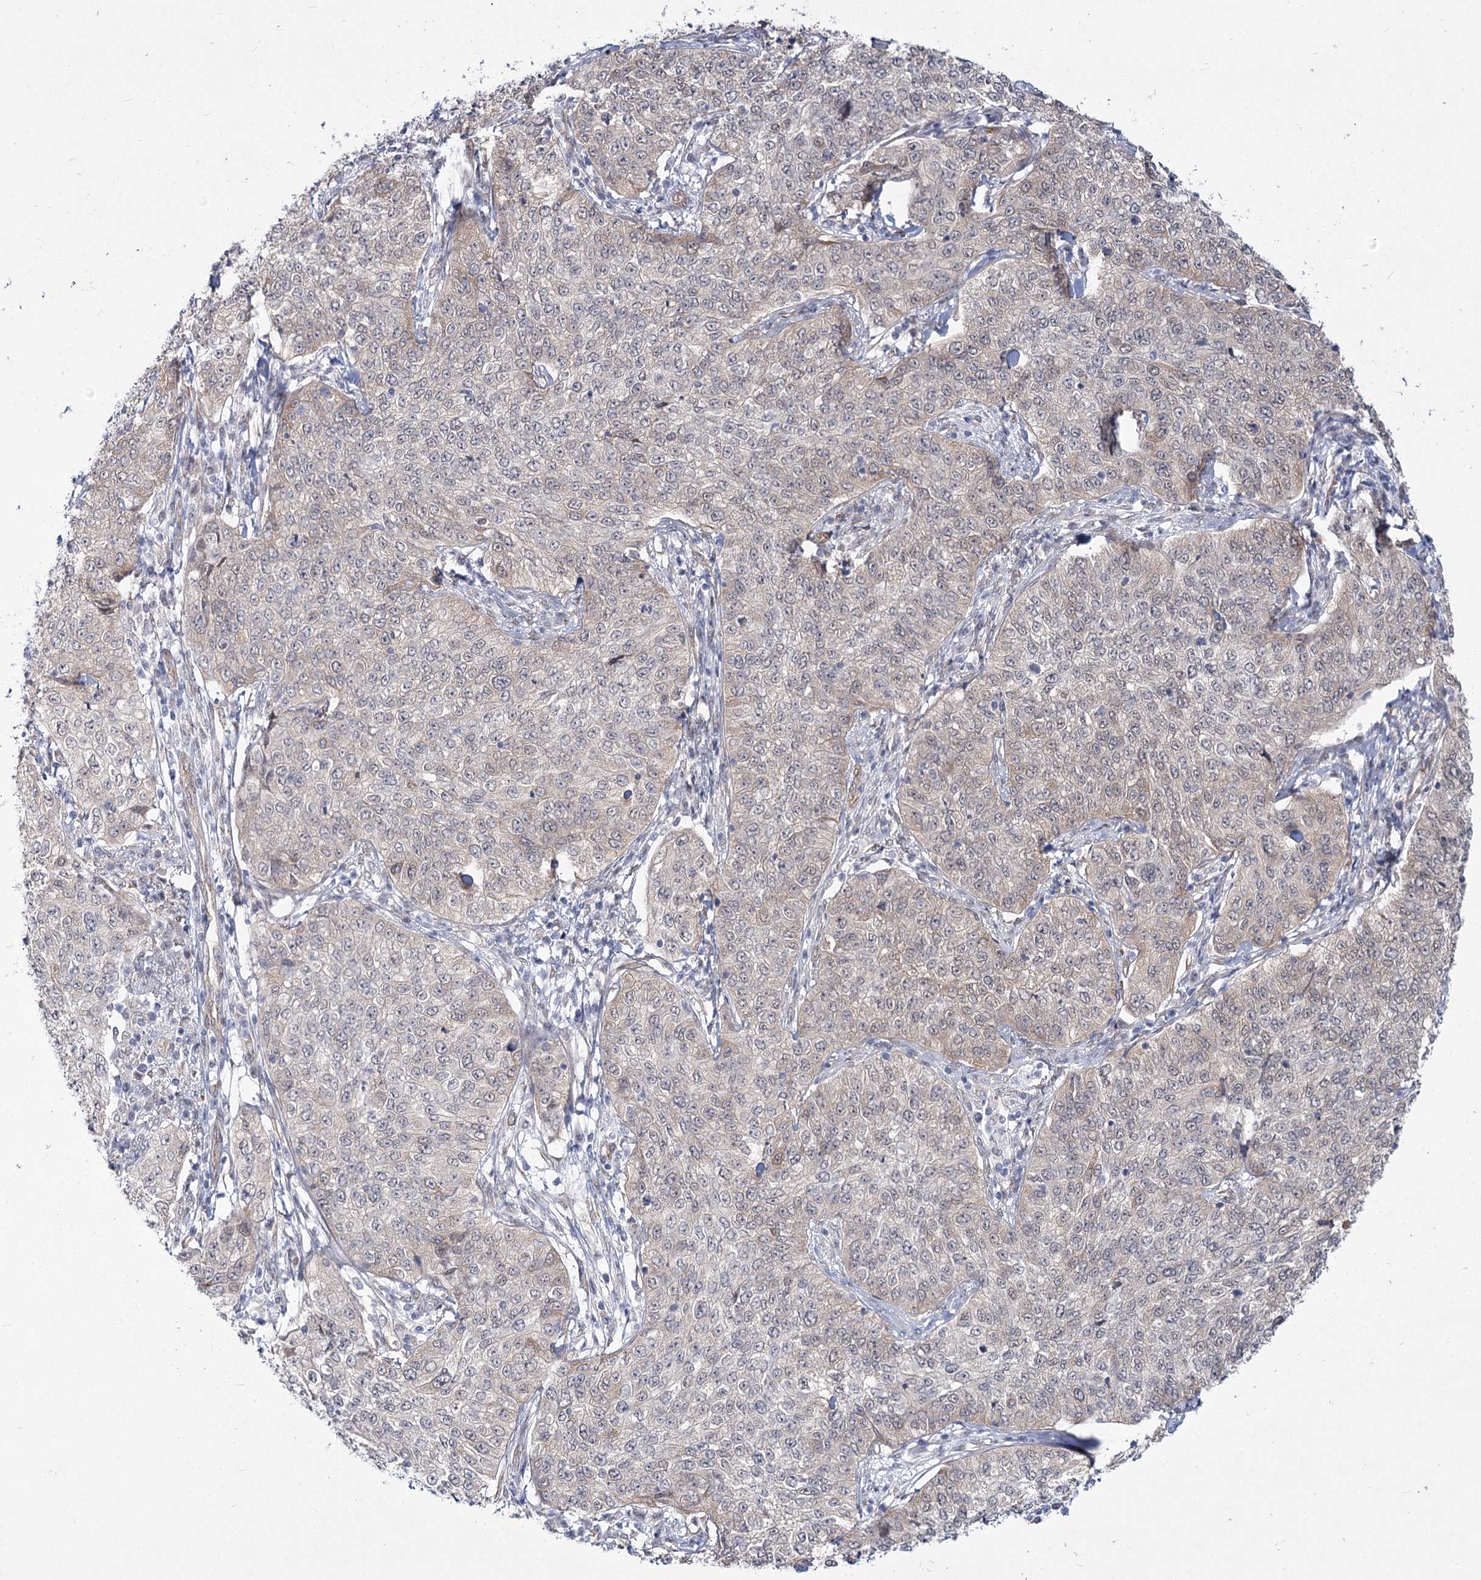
{"staining": {"intensity": "weak", "quantity": "<25%", "location": "cytoplasmic/membranous"}, "tissue": "cervical cancer", "cell_type": "Tumor cells", "image_type": "cancer", "snomed": [{"axis": "morphology", "description": "Squamous cell carcinoma, NOS"}, {"axis": "topography", "description": "Cervix"}], "caption": "Immunohistochemical staining of cervical cancer (squamous cell carcinoma) exhibits no significant staining in tumor cells.", "gene": "YBX3", "patient": {"sex": "female", "age": 35}}